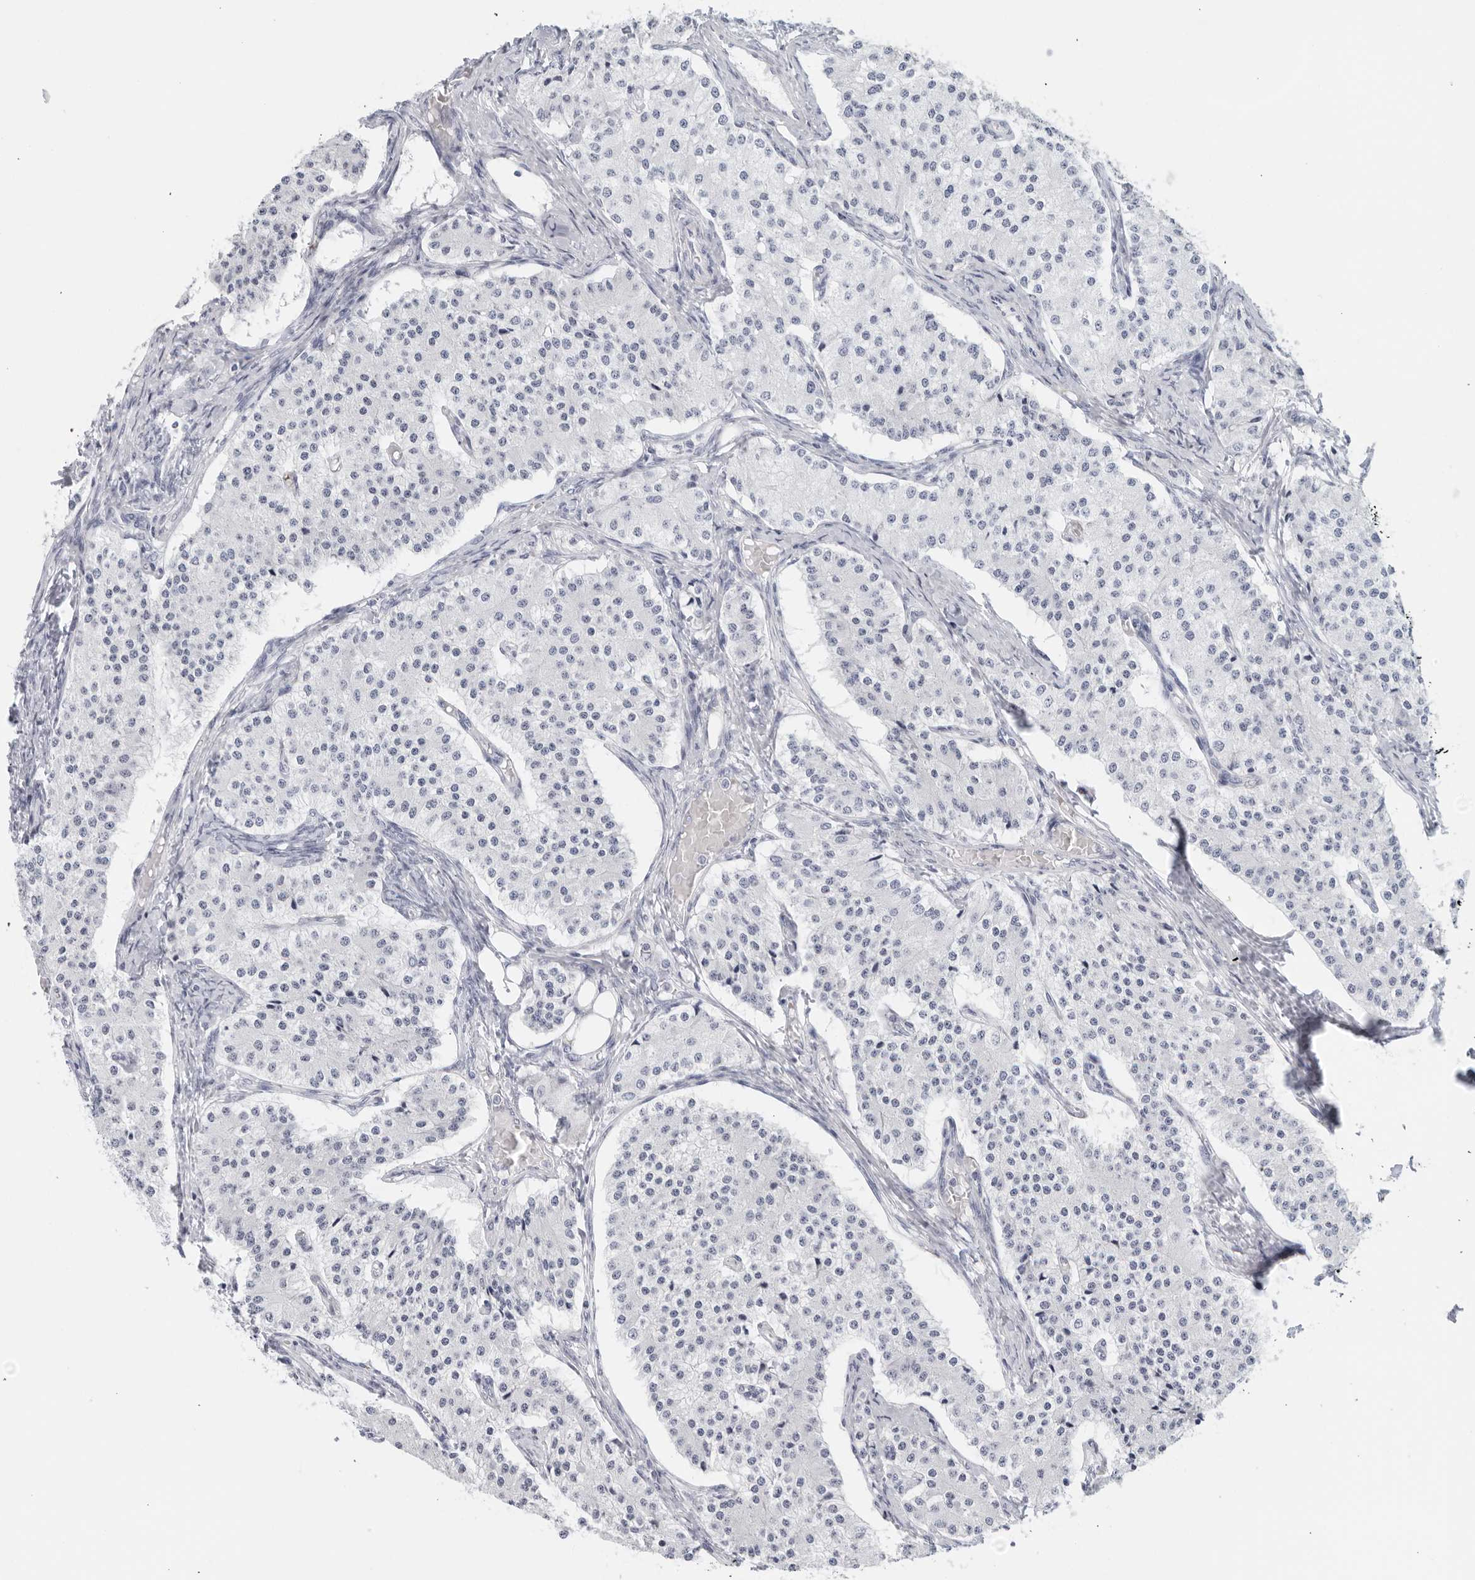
{"staining": {"intensity": "negative", "quantity": "none", "location": "none"}, "tissue": "carcinoid", "cell_type": "Tumor cells", "image_type": "cancer", "snomed": [{"axis": "morphology", "description": "Carcinoid, malignant, NOS"}, {"axis": "topography", "description": "Colon"}], "caption": "Immunohistochemistry (IHC) of malignant carcinoid shows no positivity in tumor cells.", "gene": "FGG", "patient": {"sex": "female", "age": 52}}